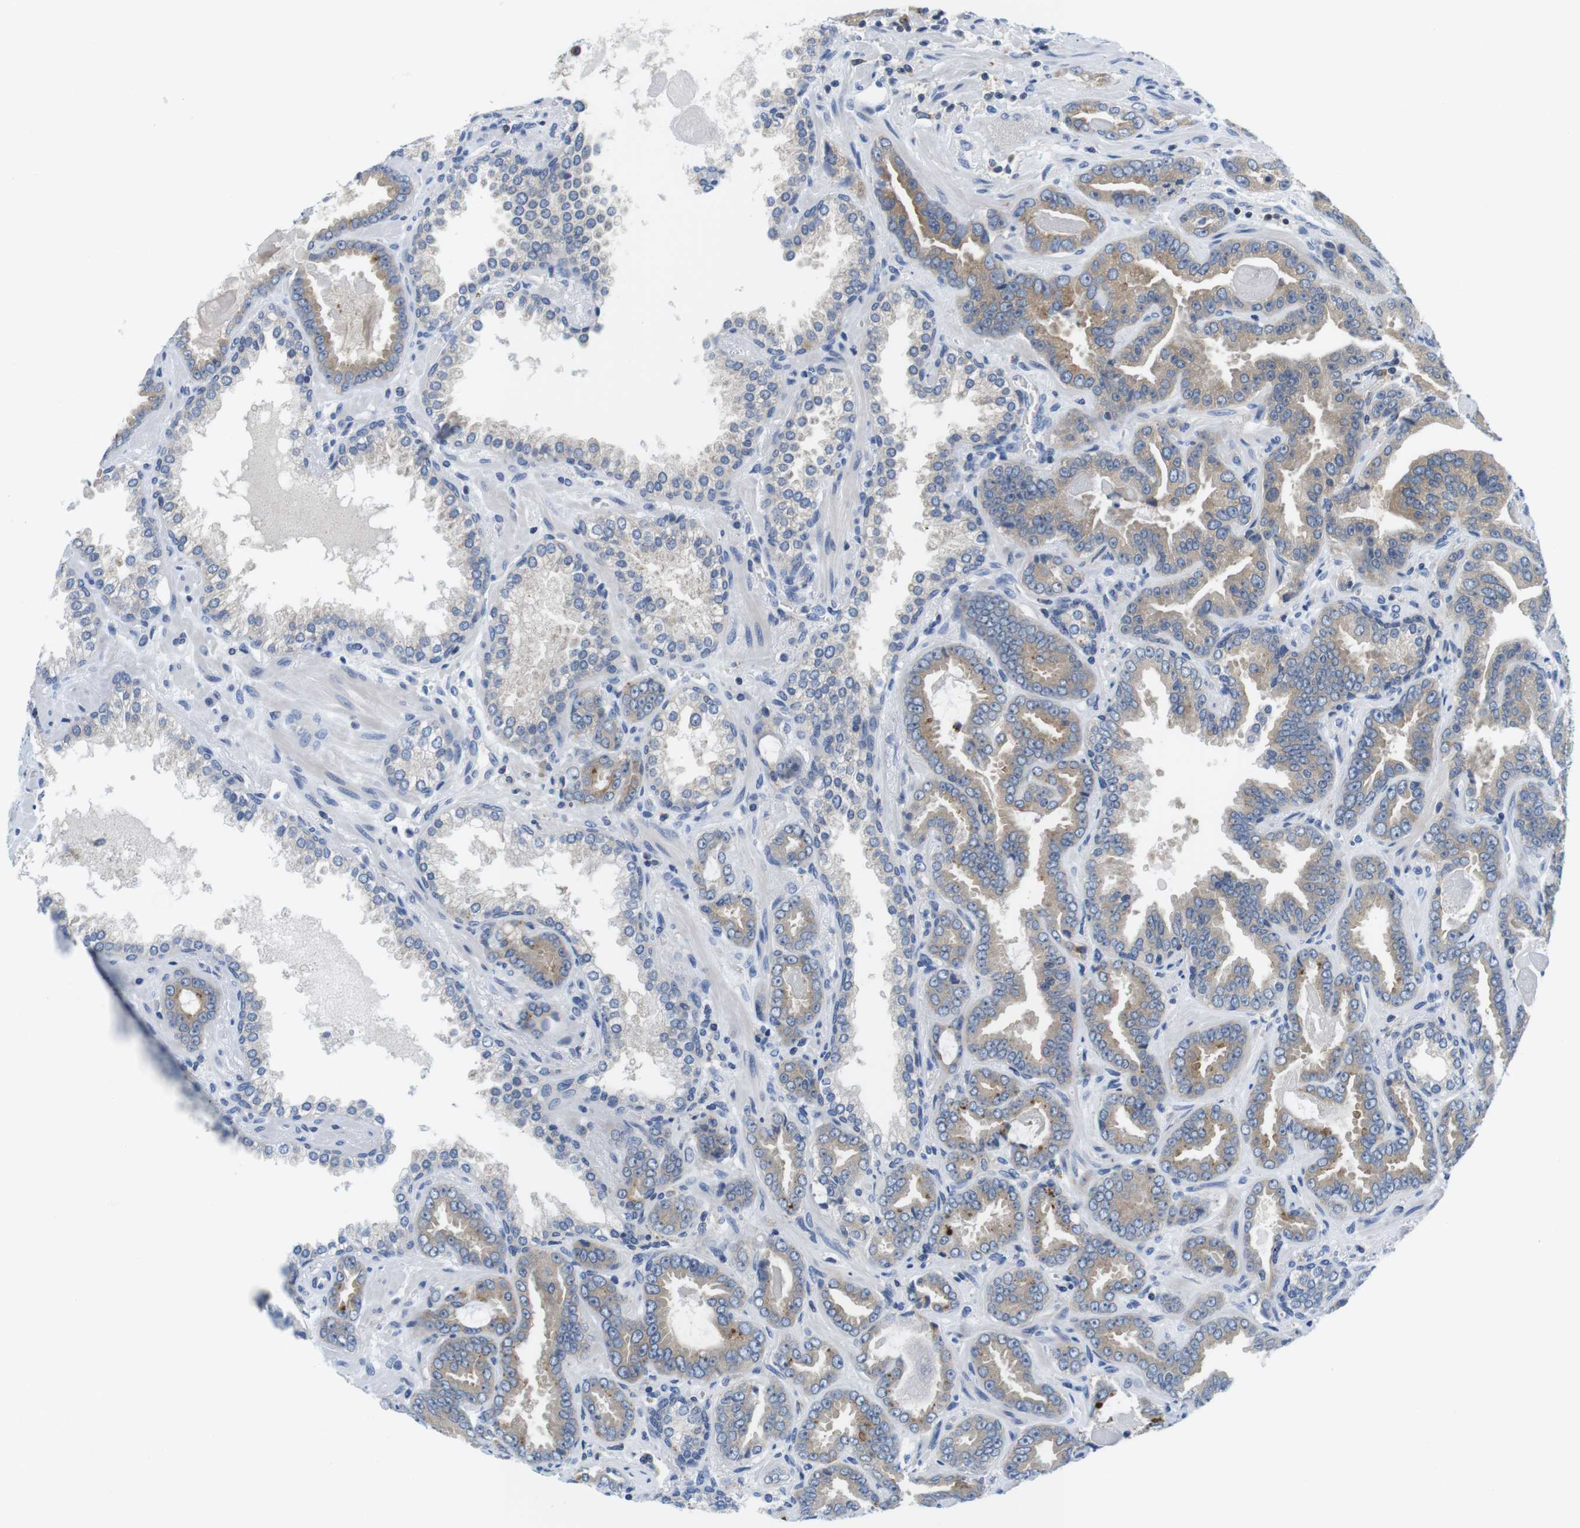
{"staining": {"intensity": "weak", "quantity": "25%-75%", "location": "cytoplasmic/membranous"}, "tissue": "prostate cancer", "cell_type": "Tumor cells", "image_type": "cancer", "snomed": [{"axis": "morphology", "description": "Adenocarcinoma, Low grade"}, {"axis": "topography", "description": "Prostate"}], "caption": "A low amount of weak cytoplasmic/membranous staining is appreciated in about 25%-75% of tumor cells in prostate cancer (adenocarcinoma (low-grade)) tissue. (brown staining indicates protein expression, while blue staining denotes nuclei).", "gene": "CNGA2", "patient": {"sex": "male", "age": 60}}